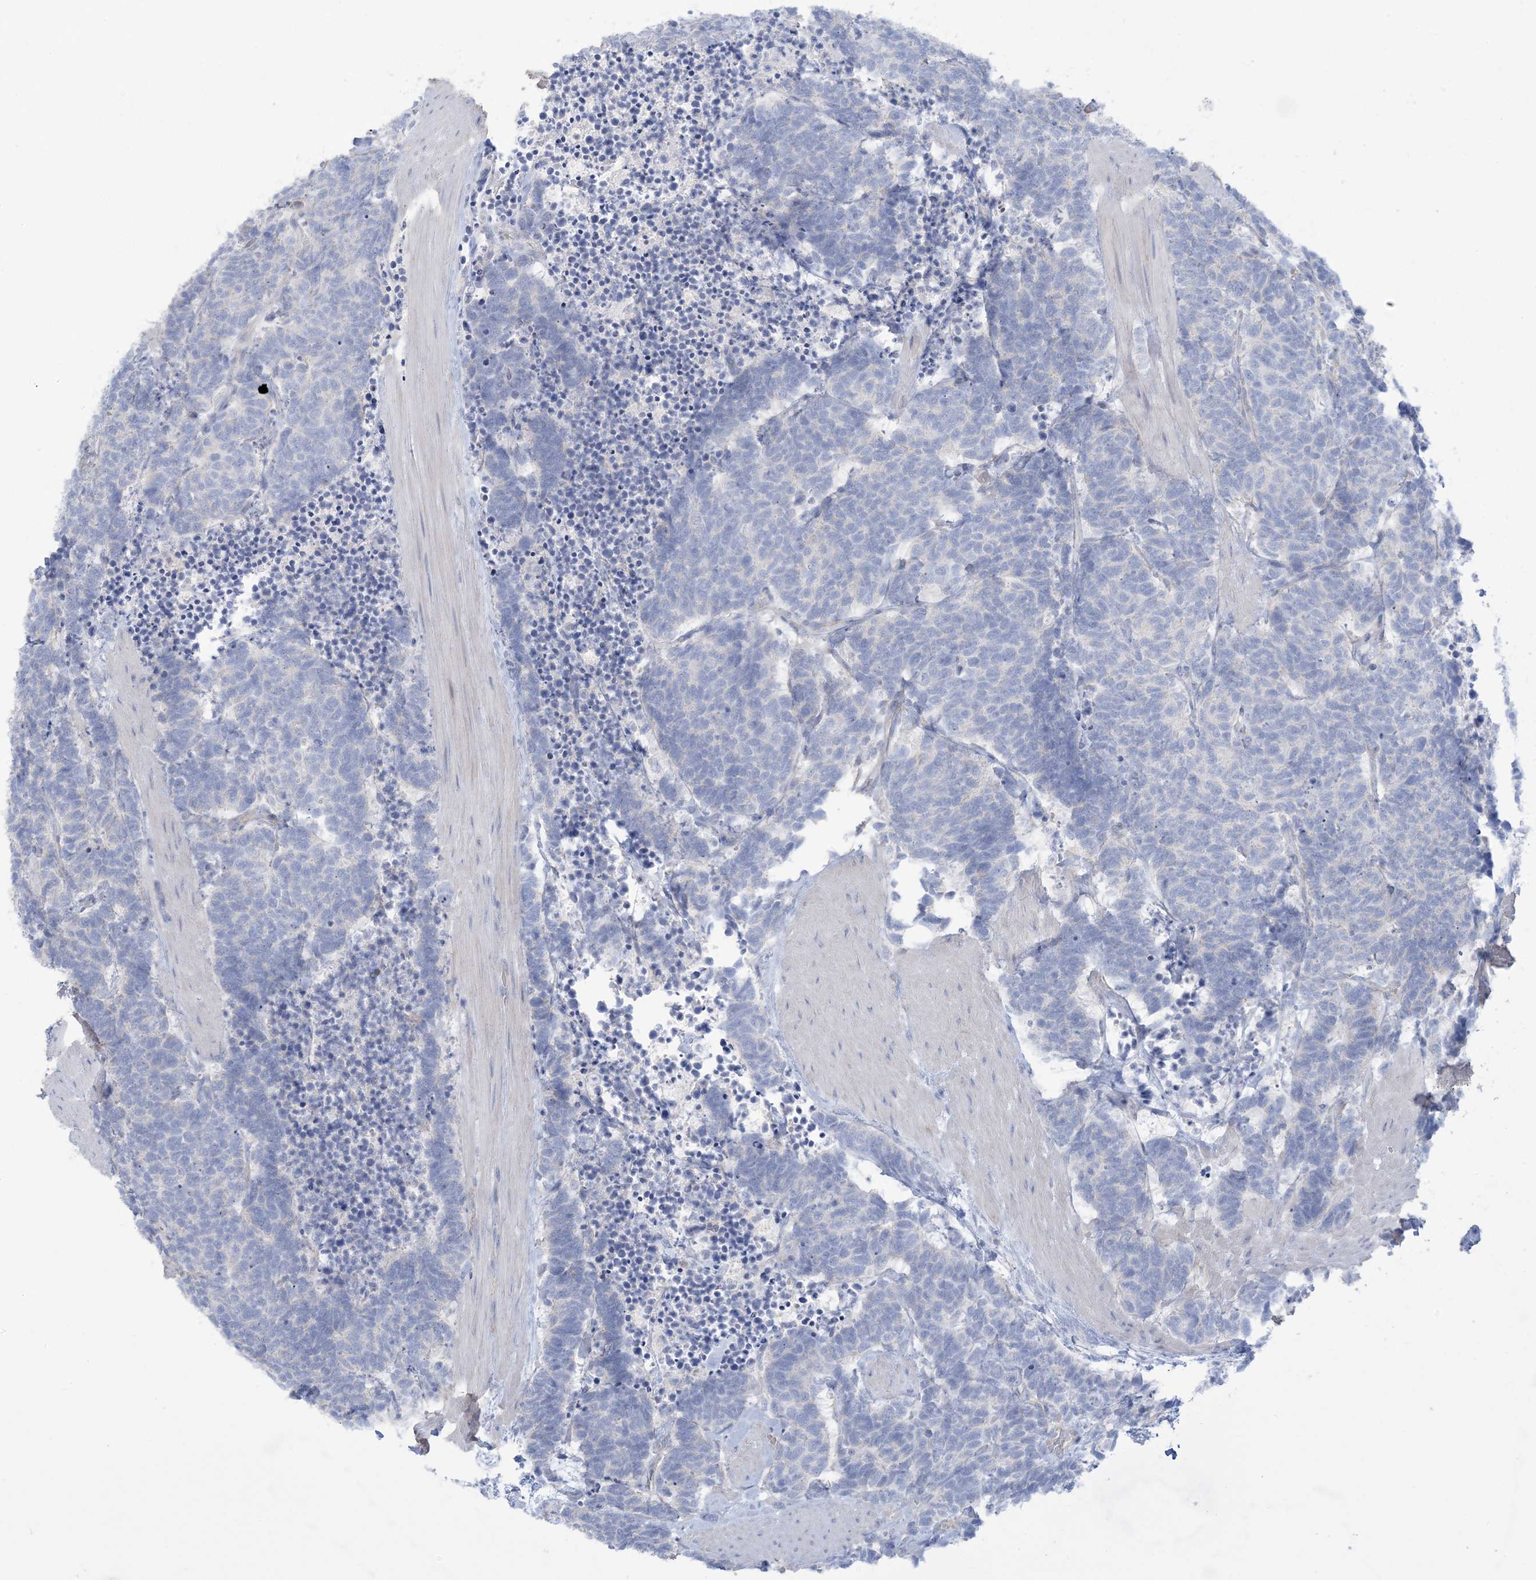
{"staining": {"intensity": "negative", "quantity": "none", "location": "none"}, "tissue": "carcinoid", "cell_type": "Tumor cells", "image_type": "cancer", "snomed": [{"axis": "morphology", "description": "Carcinoma, NOS"}, {"axis": "morphology", "description": "Carcinoid, malignant, NOS"}, {"axis": "topography", "description": "Urinary bladder"}], "caption": "The micrograph displays no staining of tumor cells in carcinoid.", "gene": "MTHFD2L", "patient": {"sex": "male", "age": 57}}